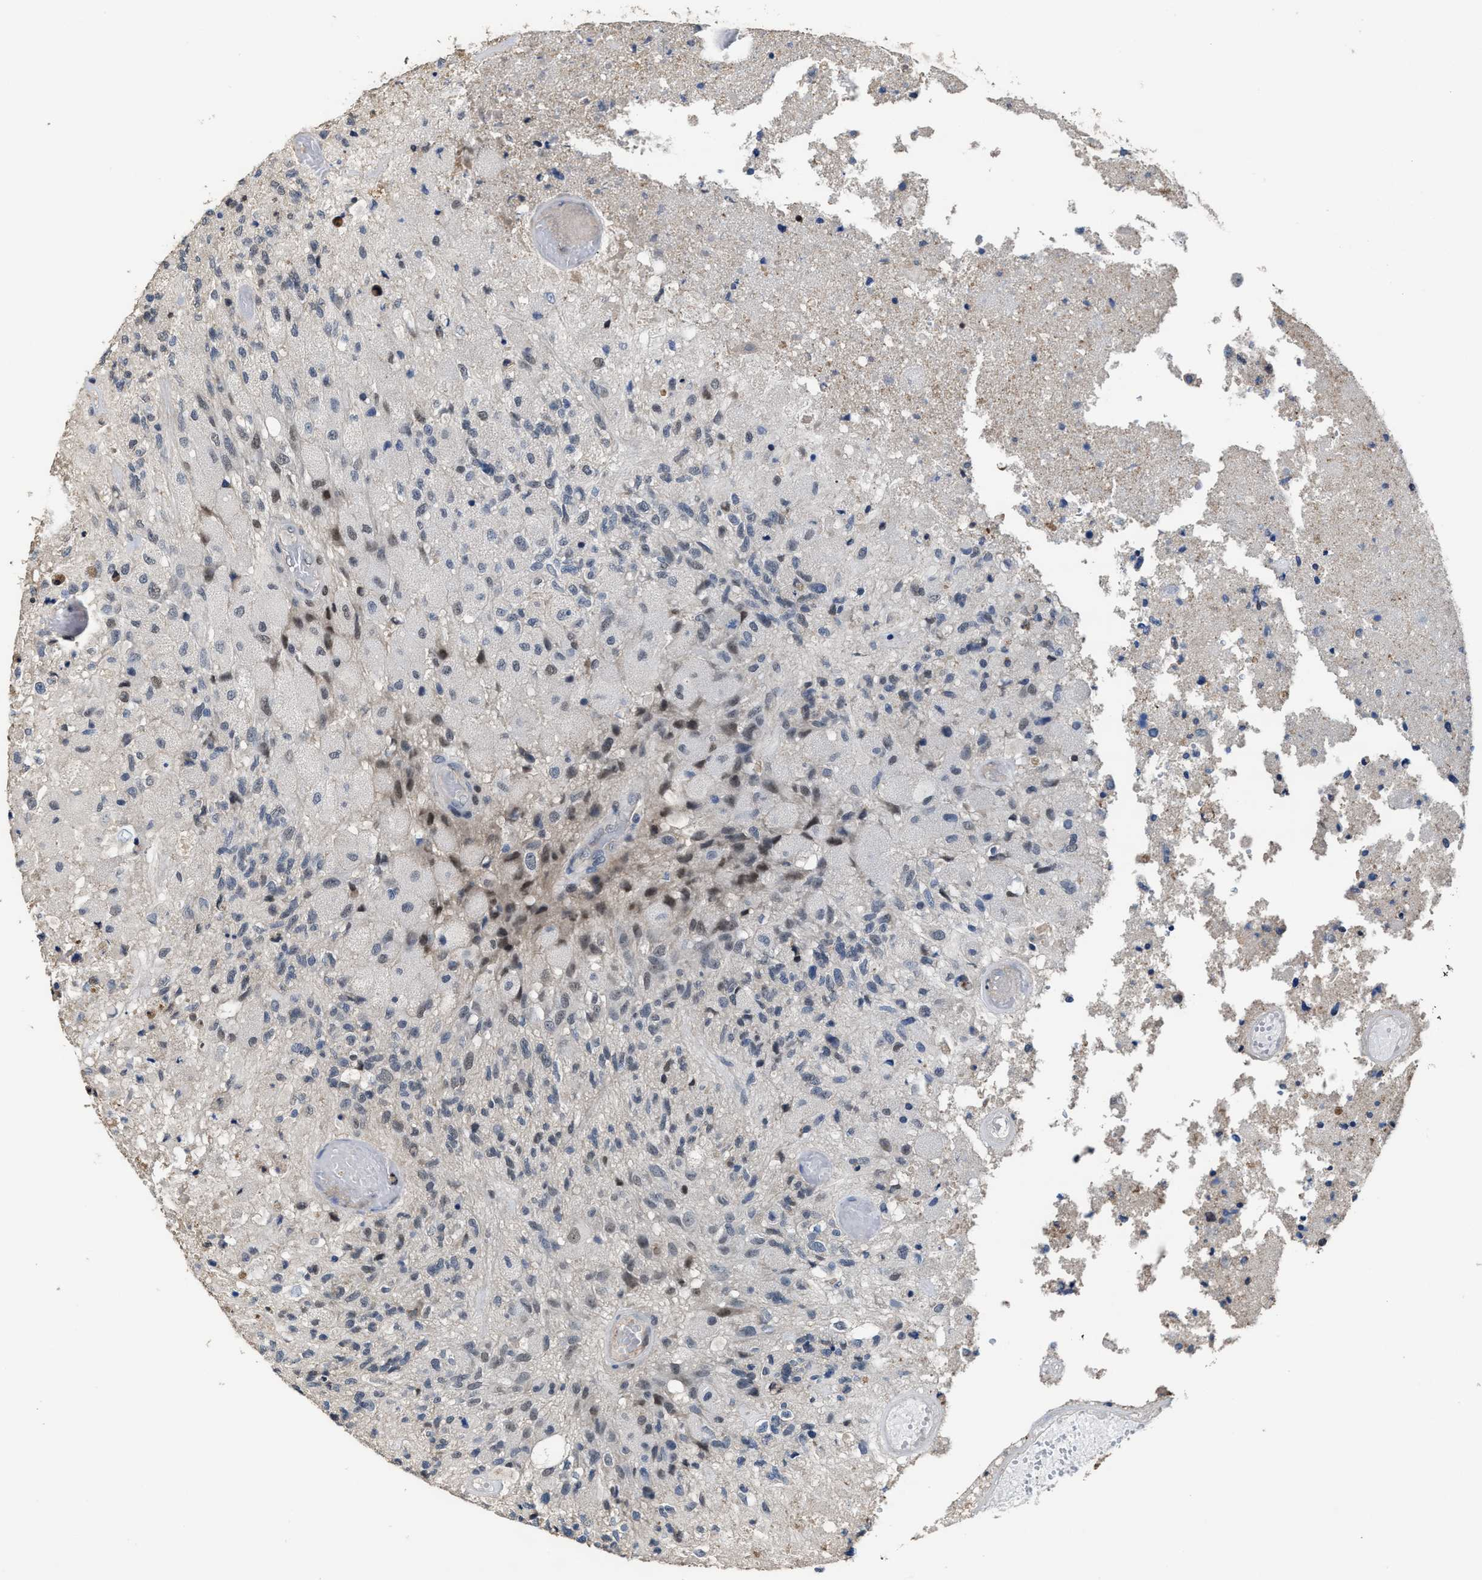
{"staining": {"intensity": "weak", "quantity": "<25%", "location": "nuclear"}, "tissue": "glioma", "cell_type": "Tumor cells", "image_type": "cancer", "snomed": [{"axis": "morphology", "description": "Normal tissue, NOS"}, {"axis": "morphology", "description": "Glioma, malignant, High grade"}, {"axis": "topography", "description": "Cerebral cortex"}], "caption": "DAB (3,3'-diaminobenzidine) immunohistochemical staining of glioma demonstrates no significant positivity in tumor cells.", "gene": "ZNF20", "patient": {"sex": "male", "age": 77}}